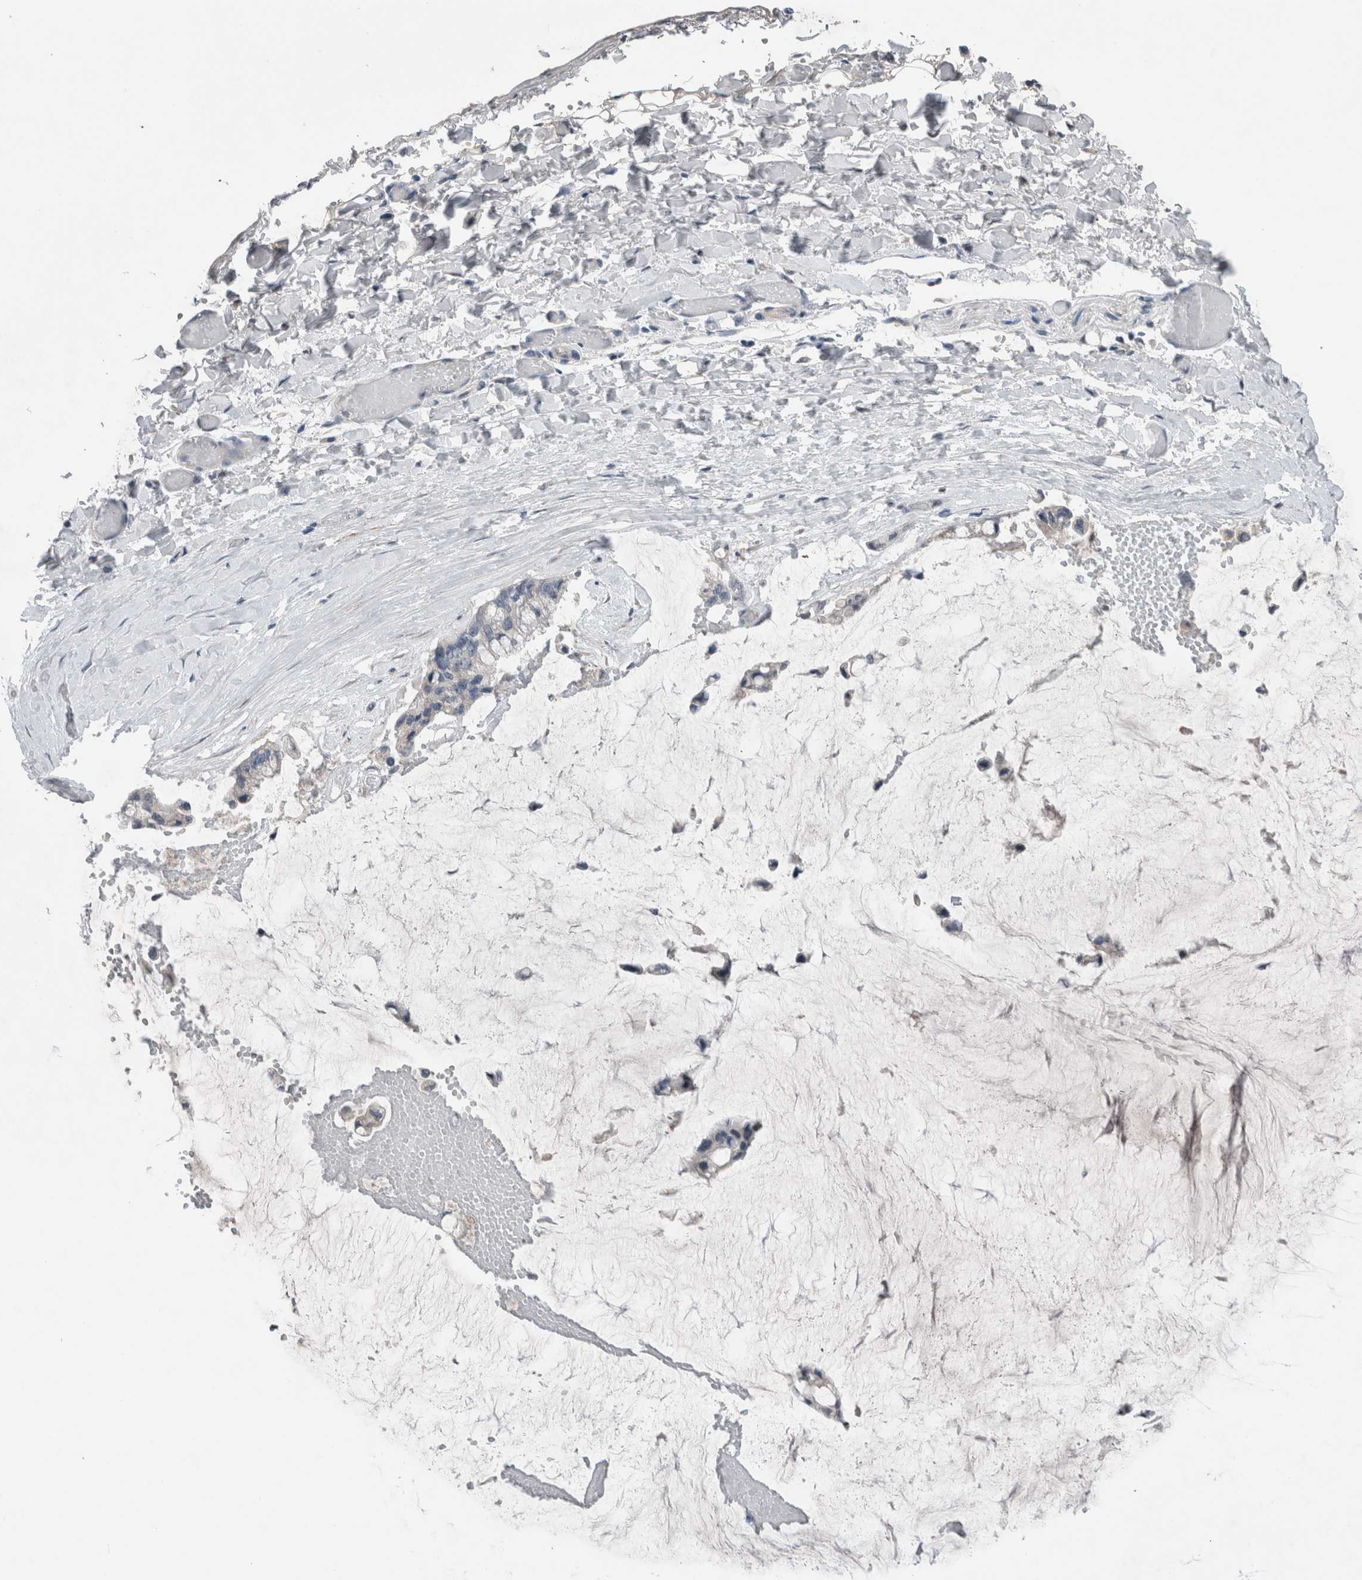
{"staining": {"intensity": "negative", "quantity": "none", "location": "none"}, "tissue": "ovarian cancer", "cell_type": "Tumor cells", "image_type": "cancer", "snomed": [{"axis": "morphology", "description": "Cystadenocarcinoma, mucinous, NOS"}, {"axis": "topography", "description": "Ovary"}], "caption": "Tumor cells show no significant expression in mucinous cystadenocarcinoma (ovarian). (DAB immunohistochemistry (IHC) visualized using brightfield microscopy, high magnification).", "gene": "CRNN", "patient": {"sex": "female", "age": 39}}